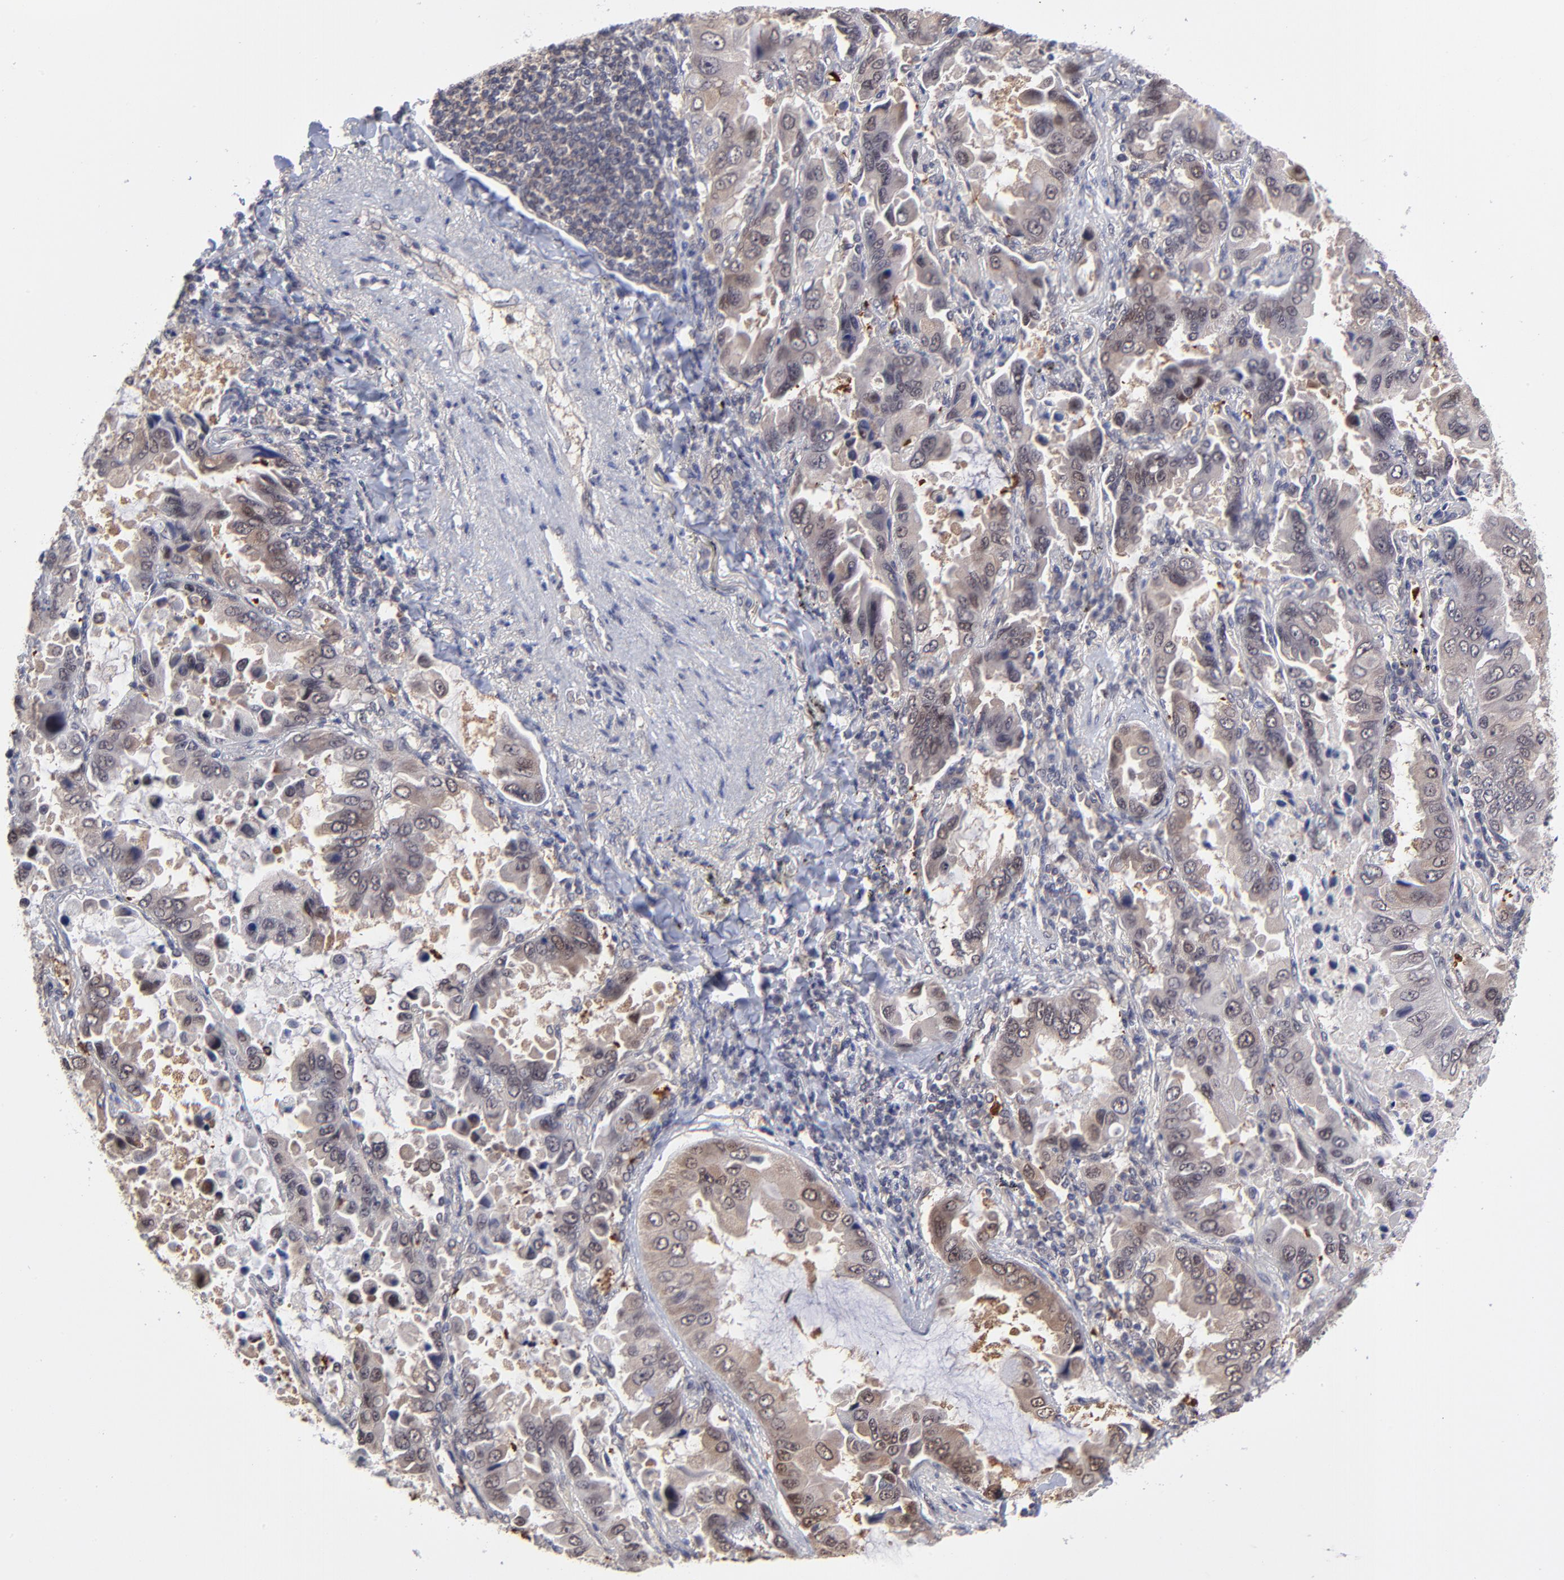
{"staining": {"intensity": "moderate", "quantity": ">75%", "location": "cytoplasmic/membranous,nuclear"}, "tissue": "lung cancer", "cell_type": "Tumor cells", "image_type": "cancer", "snomed": [{"axis": "morphology", "description": "Adenocarcinoma, NOS"}, {"axis": "topography", "description": "Lung"}], "caption": "Moderate cytoplasmic/membranous and nuclear staining is present in about >75% of tumor cells in lung cancer (adenocarcinoma).", "gene": "UBE2E3", "patient": {"sex": "male", "age": 64}}